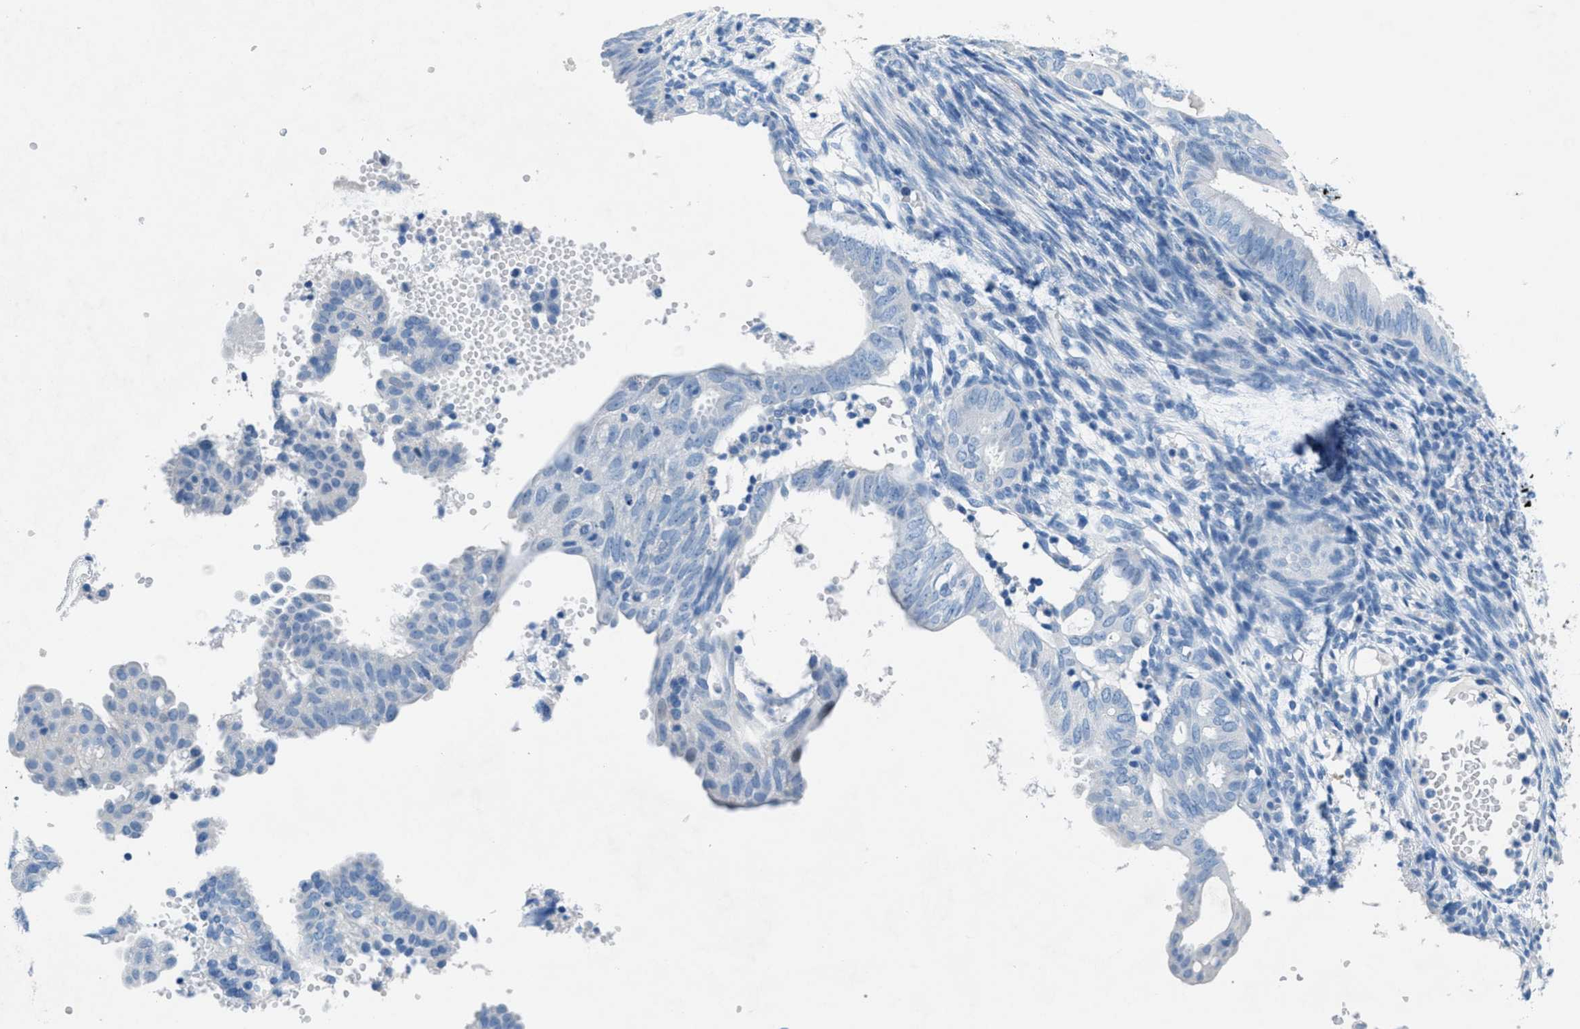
{"staining": {"intensity": "negative", "quantity": "none", "location": "none"}, "tissue": "endometrial cancer", "cell_type": "Tumor cells", "image_type": "cancer", "snomed": [{"axis": "morphology", "description": "Adenocarcinoma, NOS"}, {"axis": "topography", "description": "Endometrium"}], "caption": "Immunohistochemical staining of human adenocarcinoma (endometrial) exhibits no significant expression in tumor cells. (Brightfield microscopy of DAB immunohistochemistry (IHC) at high magnification).", "gene": "GALNT17", "patient": {"sex": "female", "age": 58}}